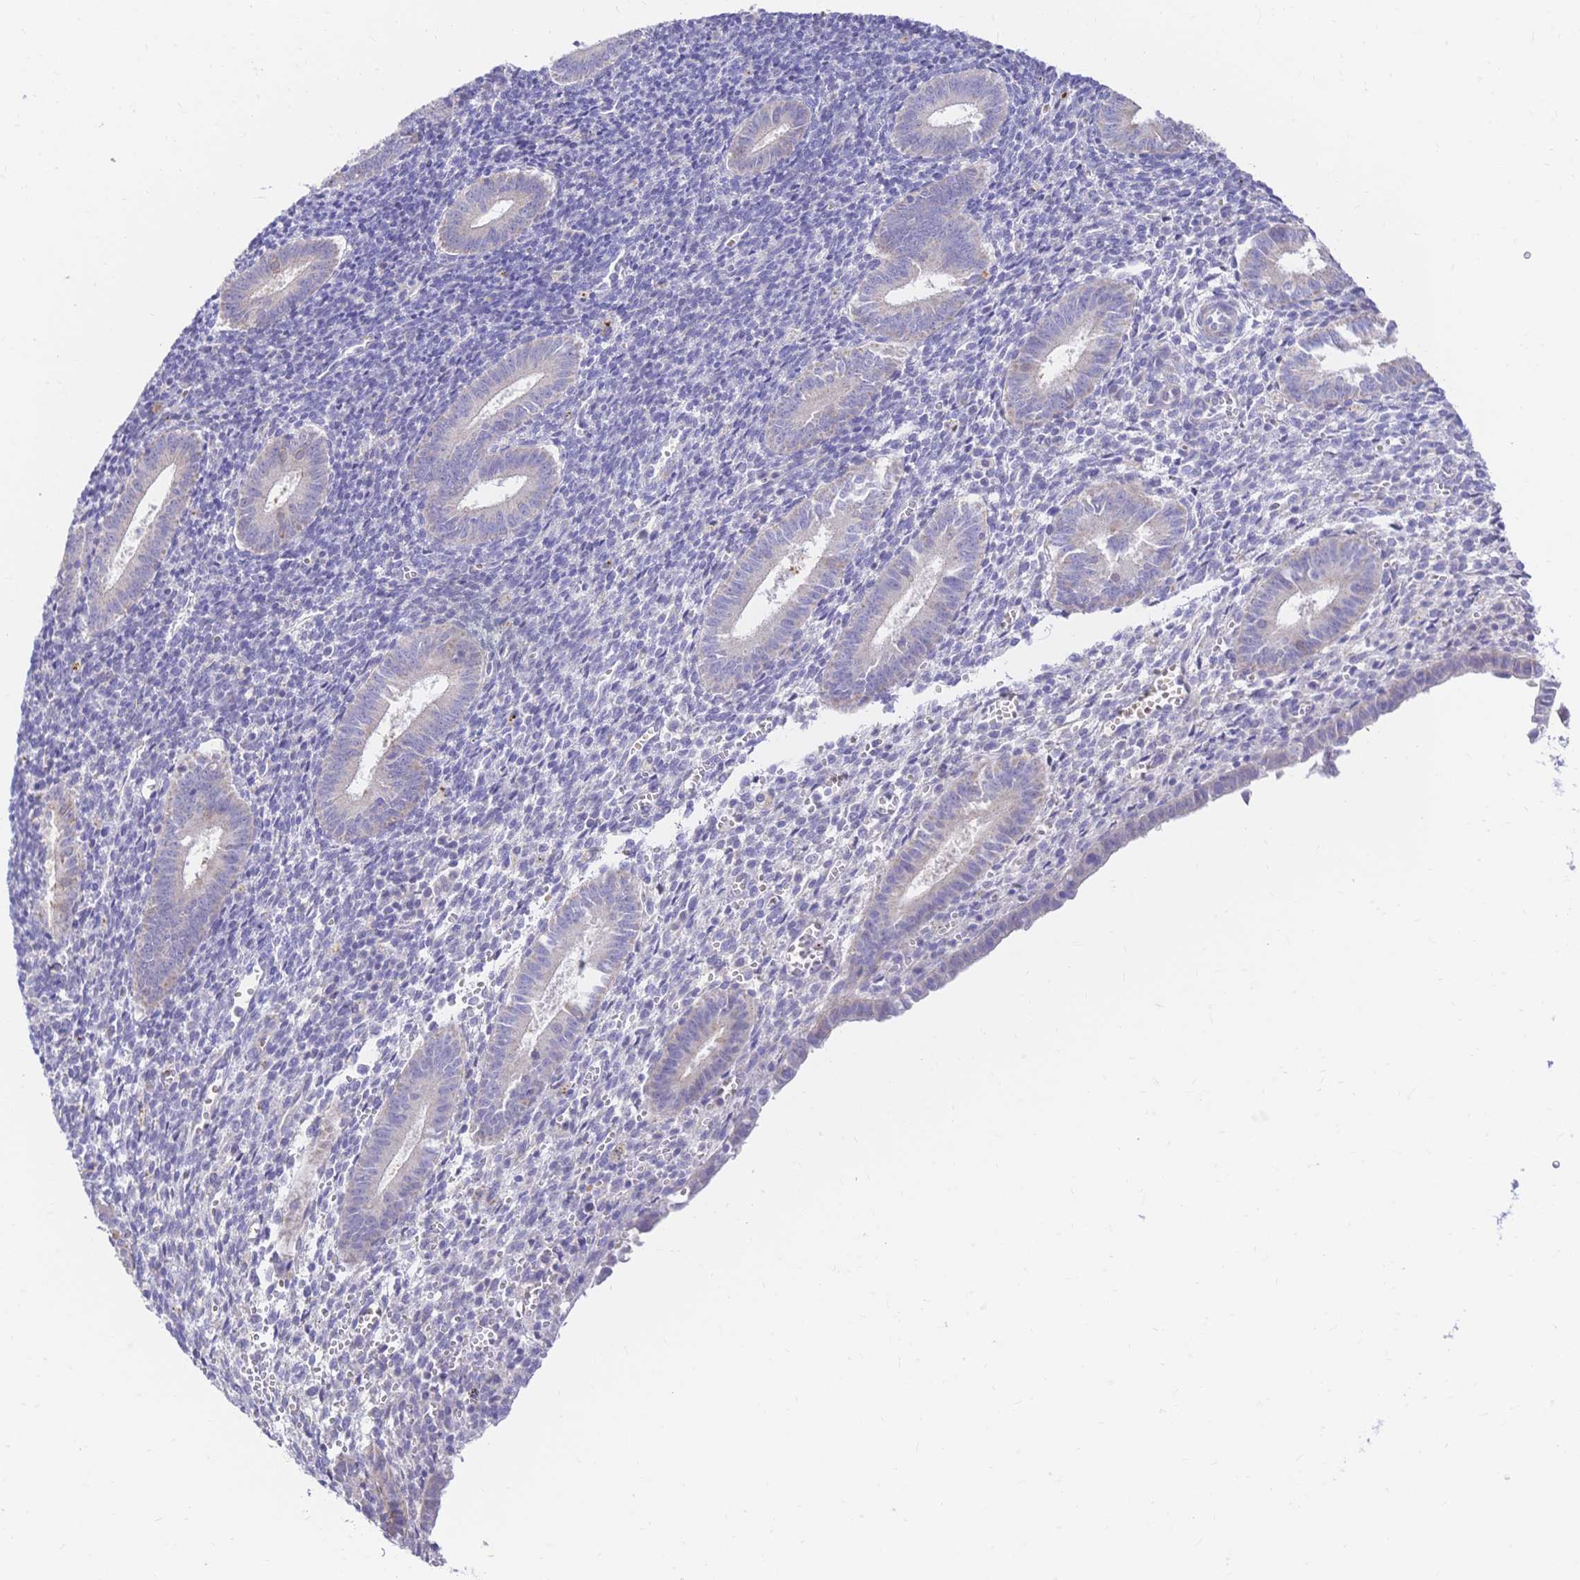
{"staining": {"intensity": "negative", "quantity": "none", "location": "none"}, "tissue": "endometrium", "cell_type": "Cells in endometrial stroma", "image_type": "normal", "snomed": [{"axis": "morphology", "description": "Normal tissue, NOS"}, {"axis": "topography", "description": "Endometrium"}], "caption": "High power microscopy micrograph of an immunohistochemistry micrograph of unremarkable endometrium, revealing no significant staining in cells in endometrial stroma.", "gene": "CLEC18A", "patient": {"sex": "female", "age": 25}}